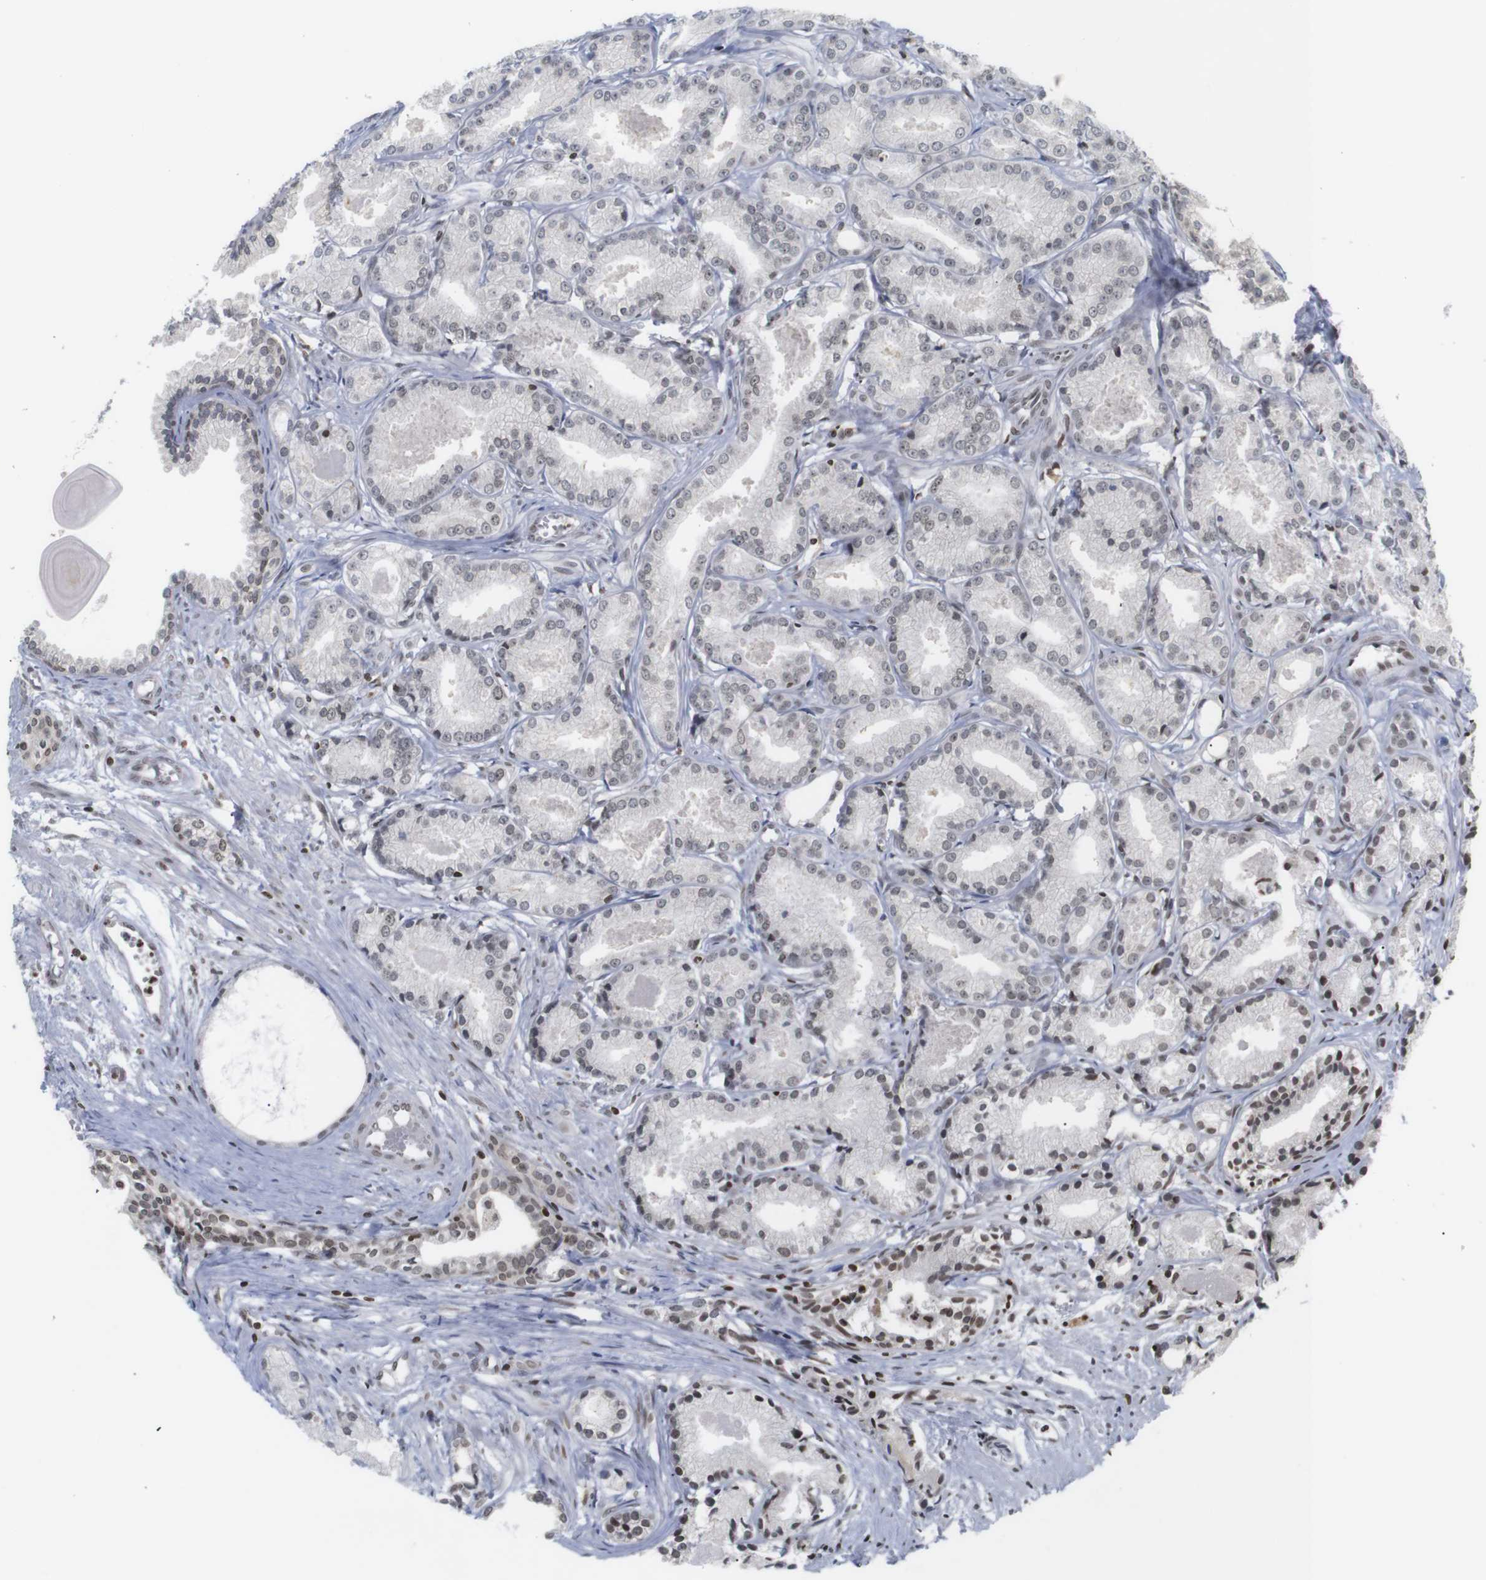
{"staining": {"intensity": "weak", "quantity": ">75%", "location": "nuclear"}, "tissue": "prostate cancer", "cell_type": "Tumor cells", "image_type": "cancer", "snomed": [{"axis": "morphology", "description": "Adenocarcinoma, Low grade"}, {"axis": "topography", "description": "Prostate"}], "caption": "Tumor cells demonstrate low levels of weak nuclear expression in approximately >75% of cells in human prostate low-grade adenocarcinoma.", "gene": "ETV5", "patient": {"sex": "male", "age": 72}}